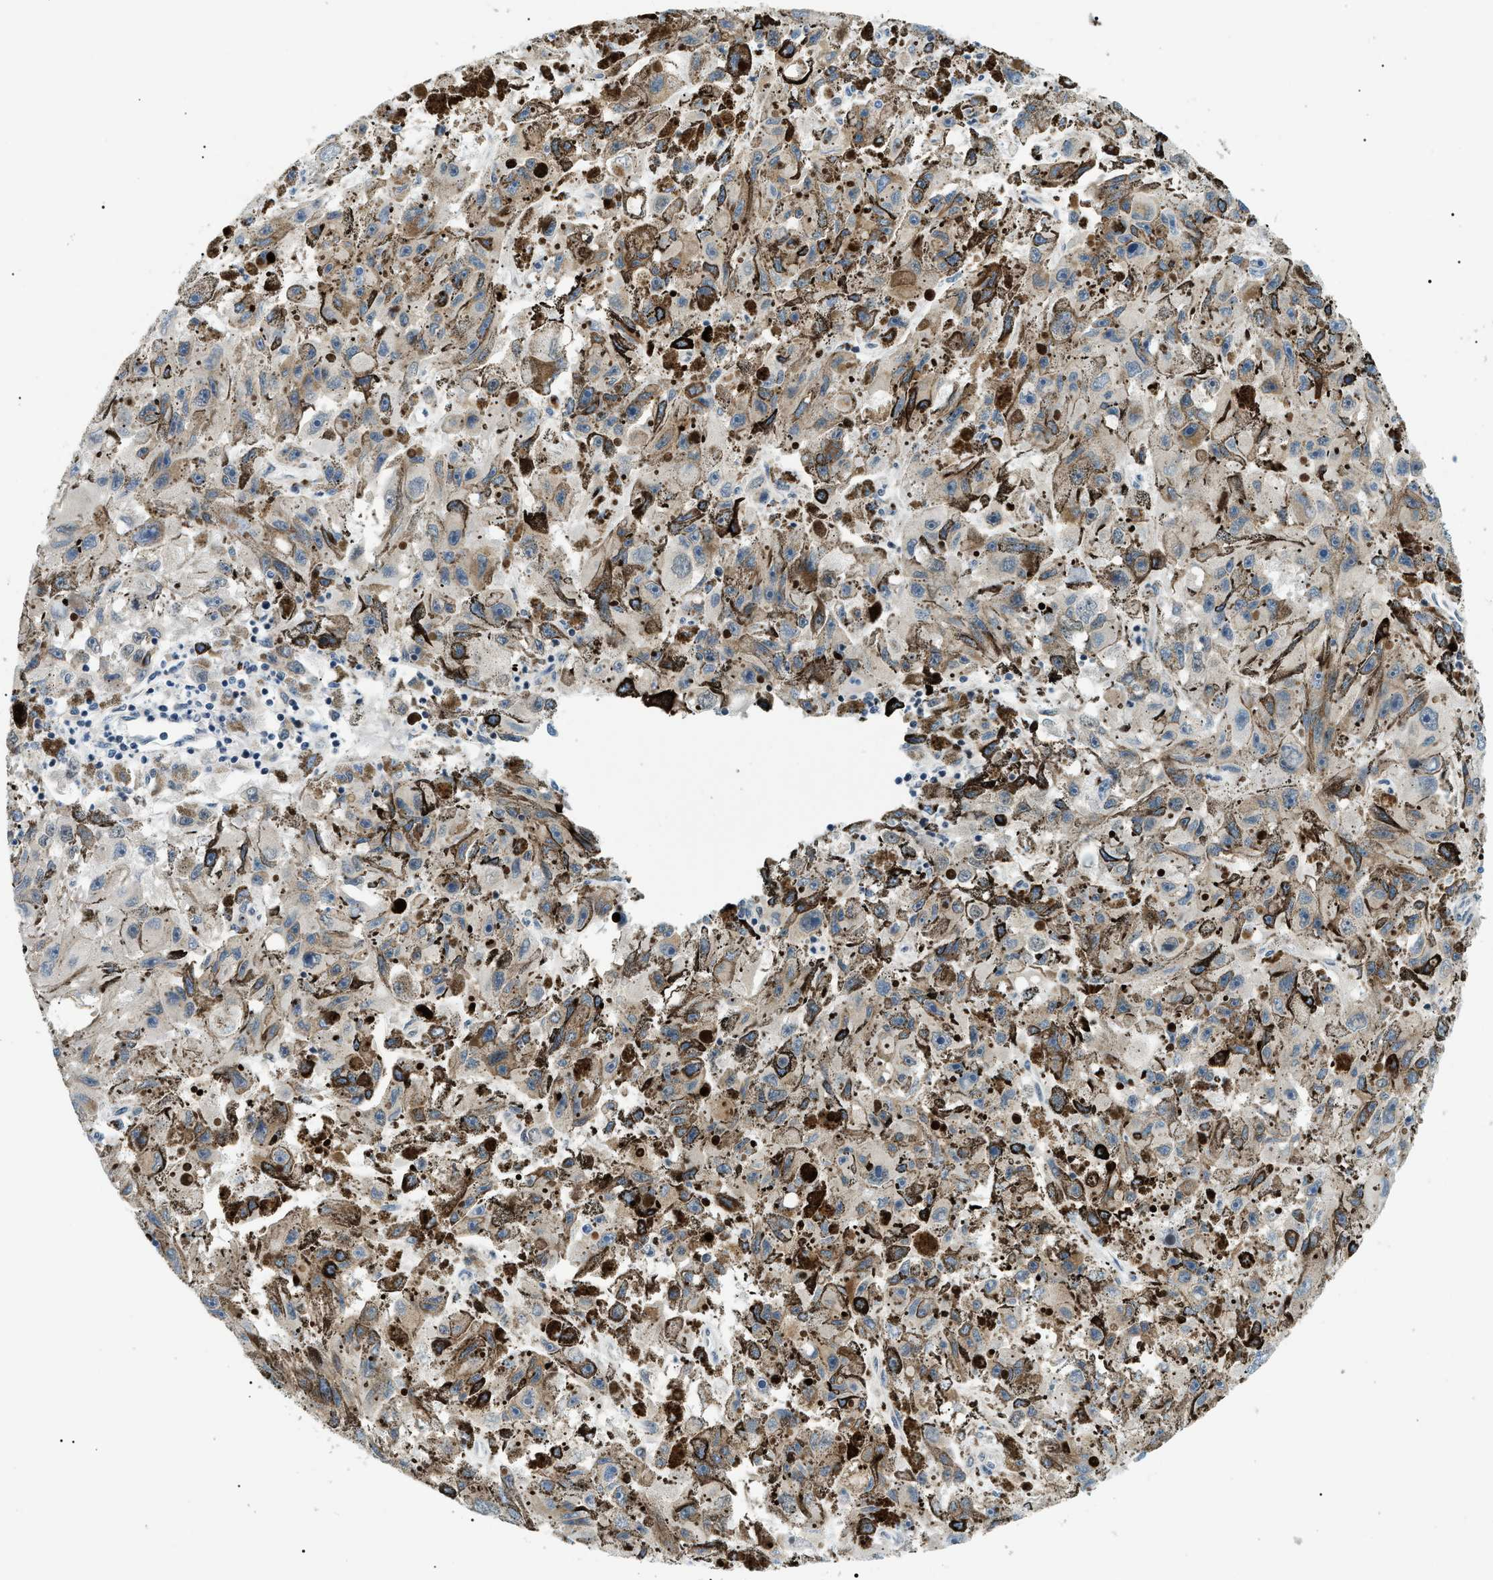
{"staining": {"intensity": "strong", "quantity": "<25%", "location": "nuclear"}, "tissue": "melanoma", "cell_type": "Tumor cells", "image_type": "cancer", "snomed": [{"axis": "morphology", "description": "Malignant melanoma, NOS"}, {"axis": "topography", "description": "Skin"}], "caption": "The histopathology image demonstrates staining of malignant melanoma, revealing strong nuclear protein positivity (brown color) within tumor cells.", "gene": "CWC25", "patient": {"sex": "female", "age": 104}}